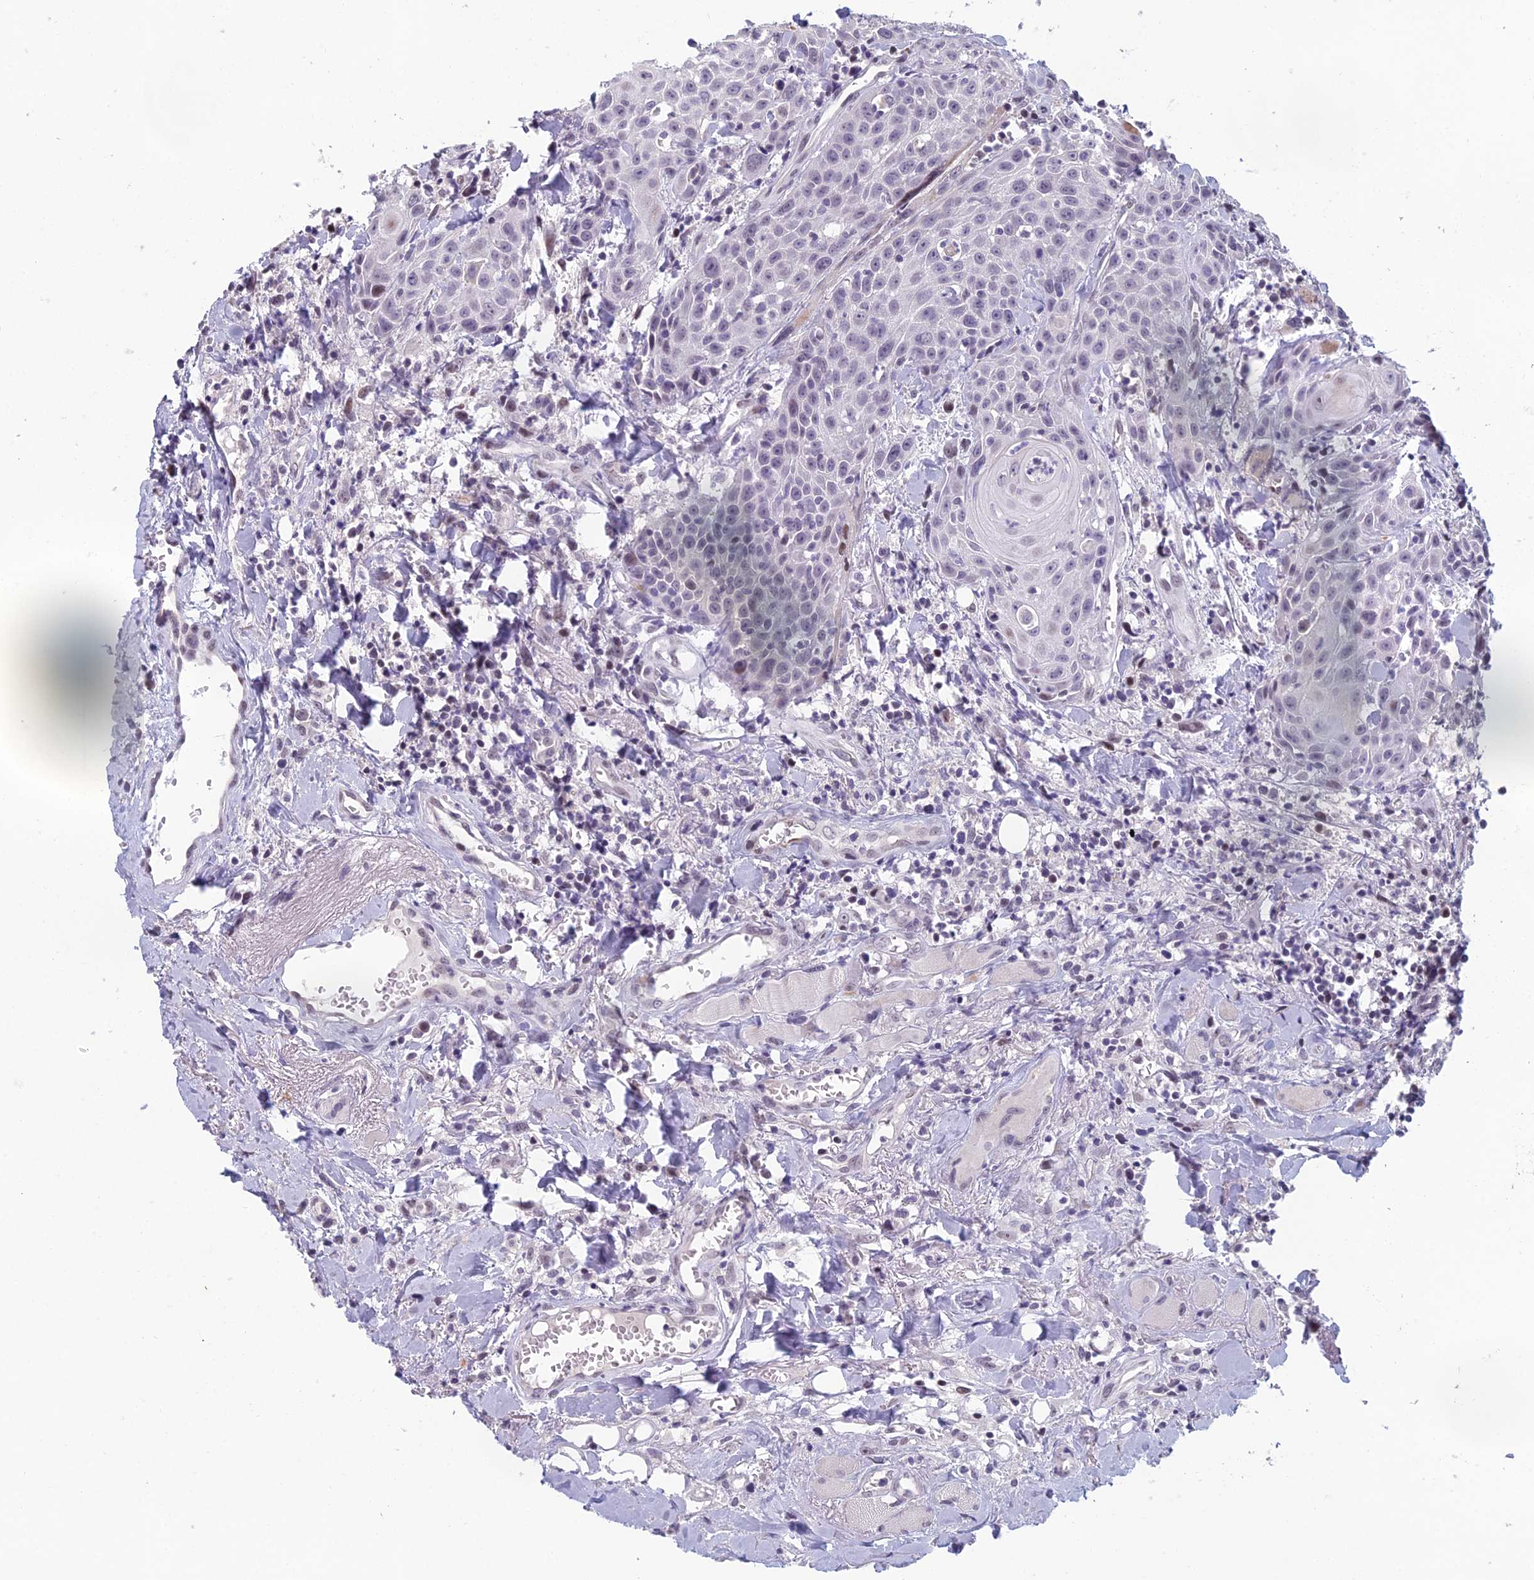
{"staining": {"intensity": "negative", "quantity": "none", "location": "none"}, "tissue": "head and neck cancer", "cell_type": "Tumor cells", "image_type": "cancer", "snomed": [{"axis": "morphology", "description": "Squamous cell carcinoma, NOS"}, {"axis": "topography", "description": "Oral tissue"}, {"axis": "topography", "description": "Head-Neck"}], "caption": "Head and neck cancer was stained to show a protein in brown. There is no significant staining in tumor cells.", "gene": "RGS17", "patient": {"sex": "female", "age": 82}}